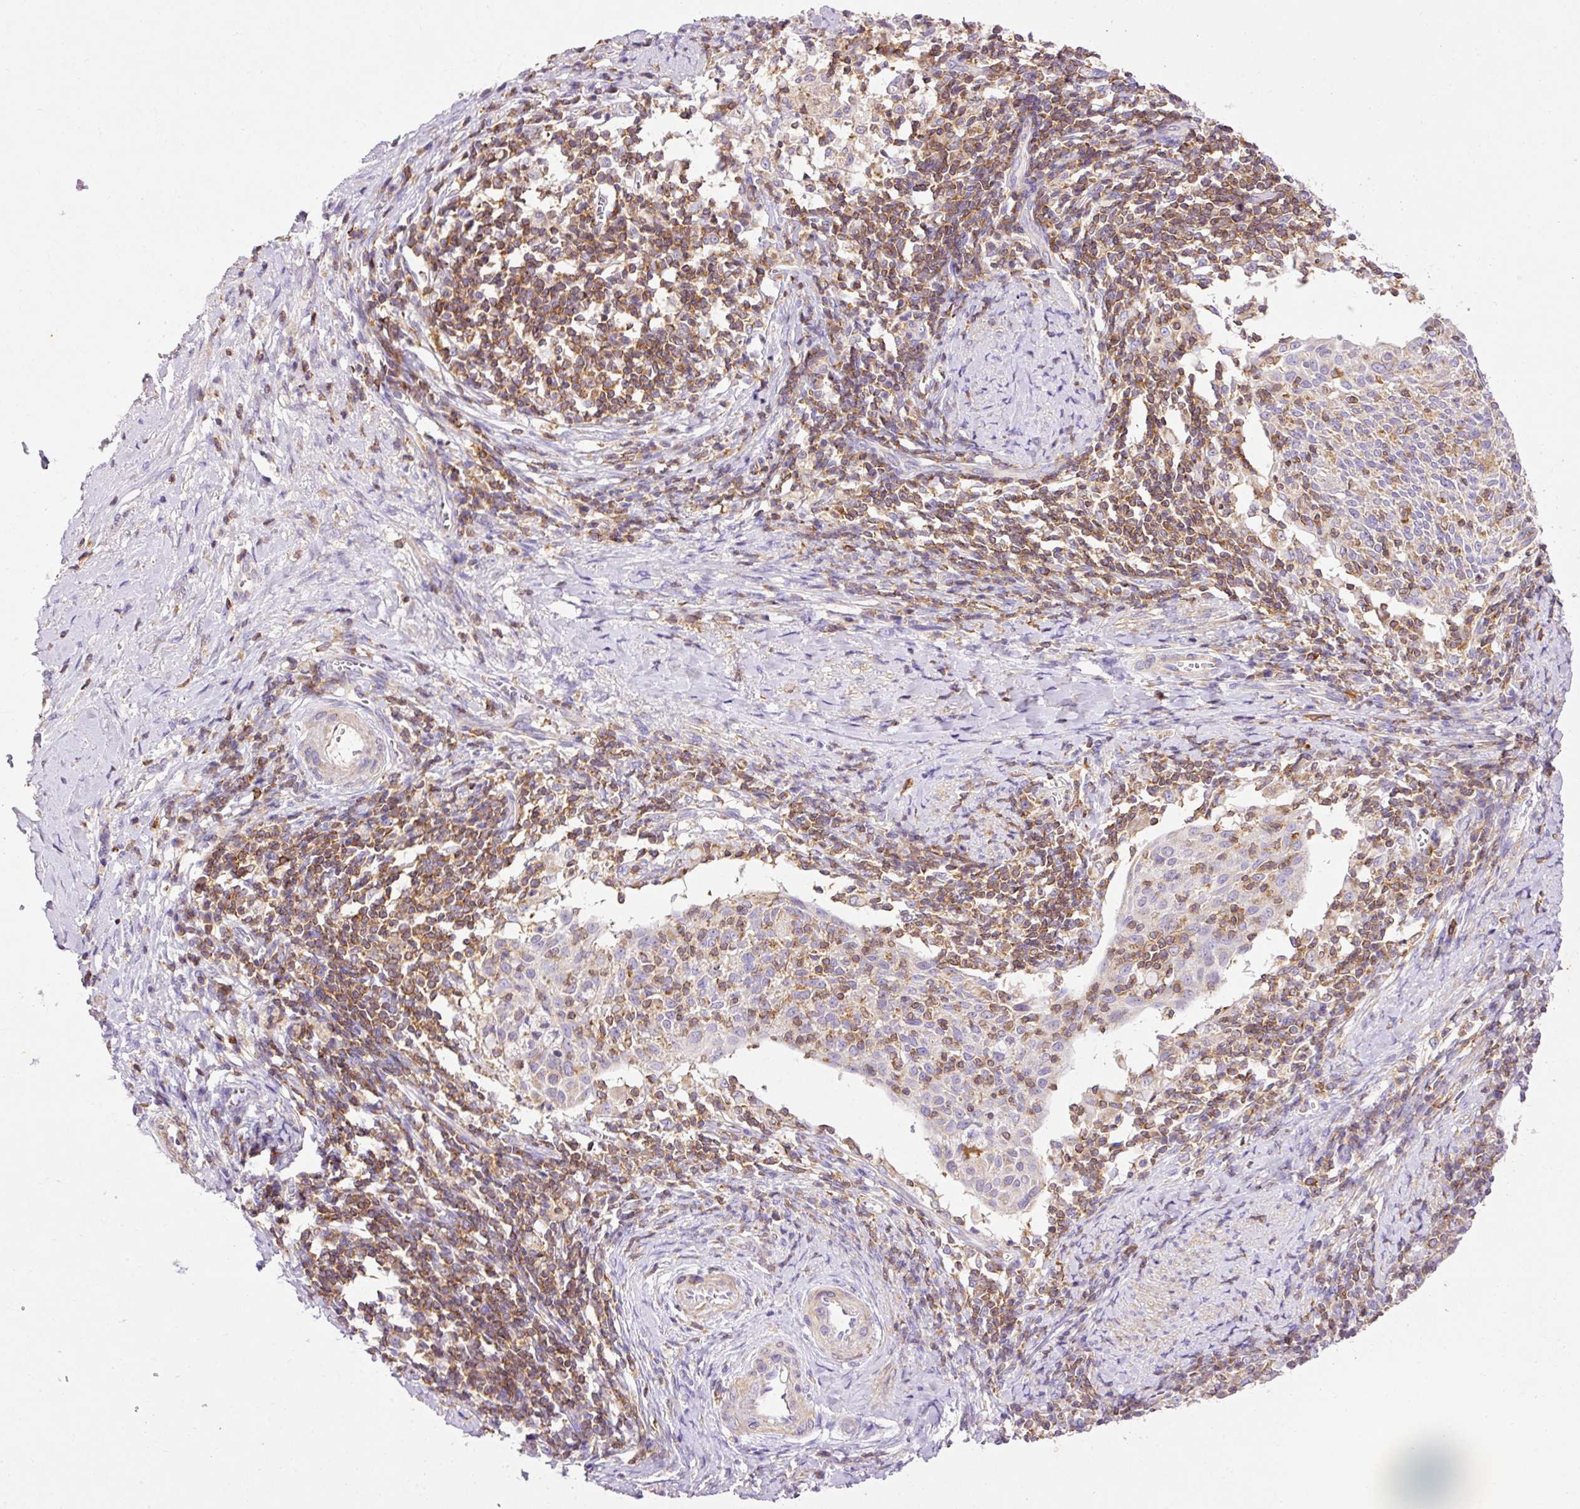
{"staining": {"intensity": "negative", "quantity": "none", "location": "none"}, "tissue": "cervical cancer", "cell_type": "Tumor cells", "image_type": "cancer", "snomed": [{"axis": "morphology", "description": "Squamous cell carcinoma, NOS"}, {"axis": "topography", "description": "Cervix"}], "caption": "Cervical squamous cell carcinoma was stained to show a protein in brown. There is no significant expression in tumor cells.", "gene": "IMMT", "patient": {"sex": "female", "age": 52}}